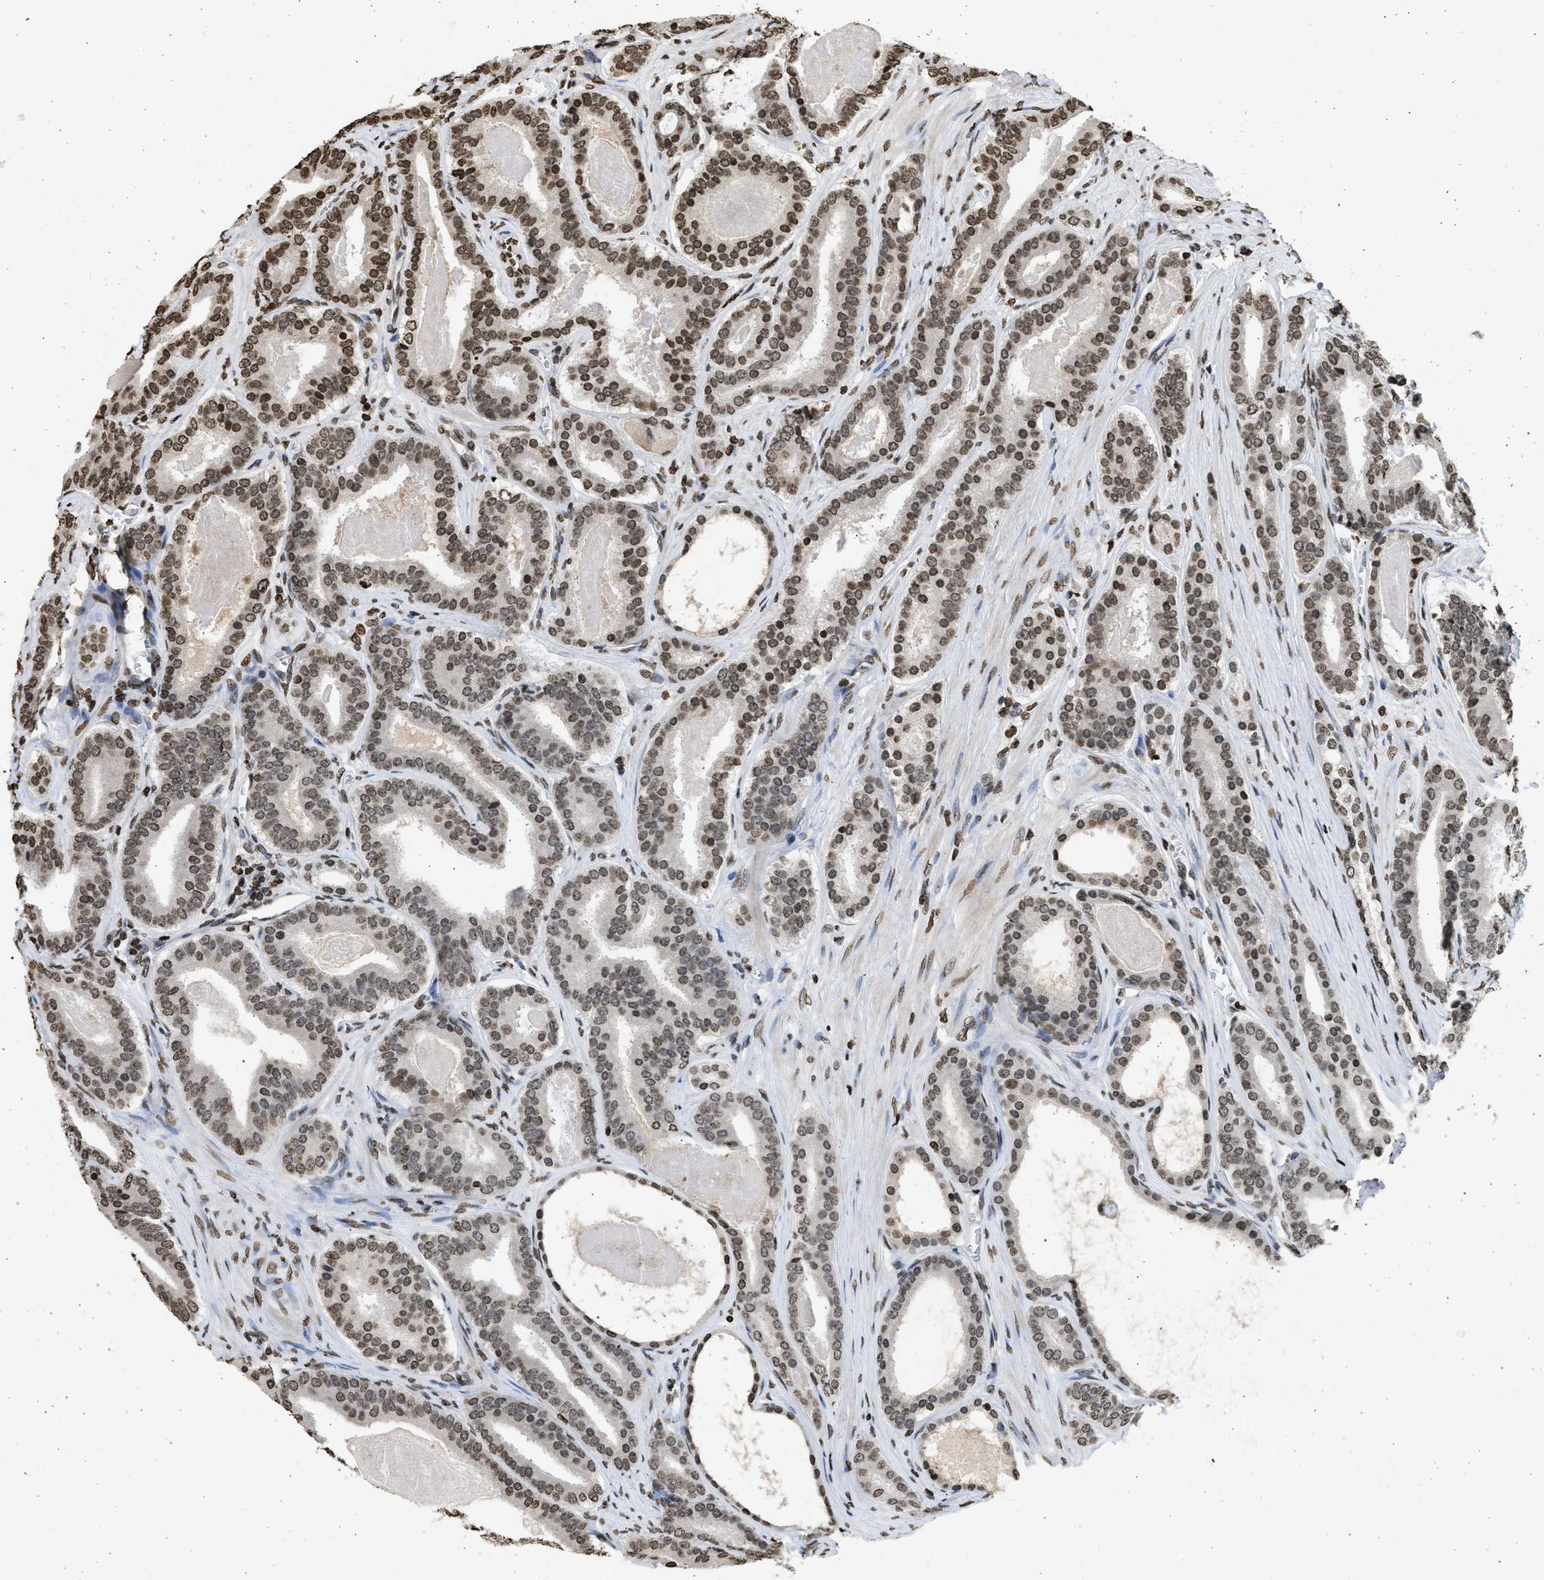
{"staining": {"intensity": "strong", "quantity": ">75%", "location": "nuclear"}, "tissue": "prostate cancer", "cell_type": "Tumor cells", "image_type": "cancer", "snomed": [{"axis": "morphology", "description": "Adenocarcinoma, High grade"}, {"axis": "topography", "description": "Prostate"}], "caption": "IHC staining of high-grade adenocarcinoma (prostate), which displays high levels of strong nuclear positivity in about >75% of tumor cells indicating strong nuclear protein expression. The staining was performed using DAB (brown) for protein detection and nuclei were counterstained in hematoxylin (blue).", "gene": "RRAGC", "patient": {"sex": "male", "age": 60}}